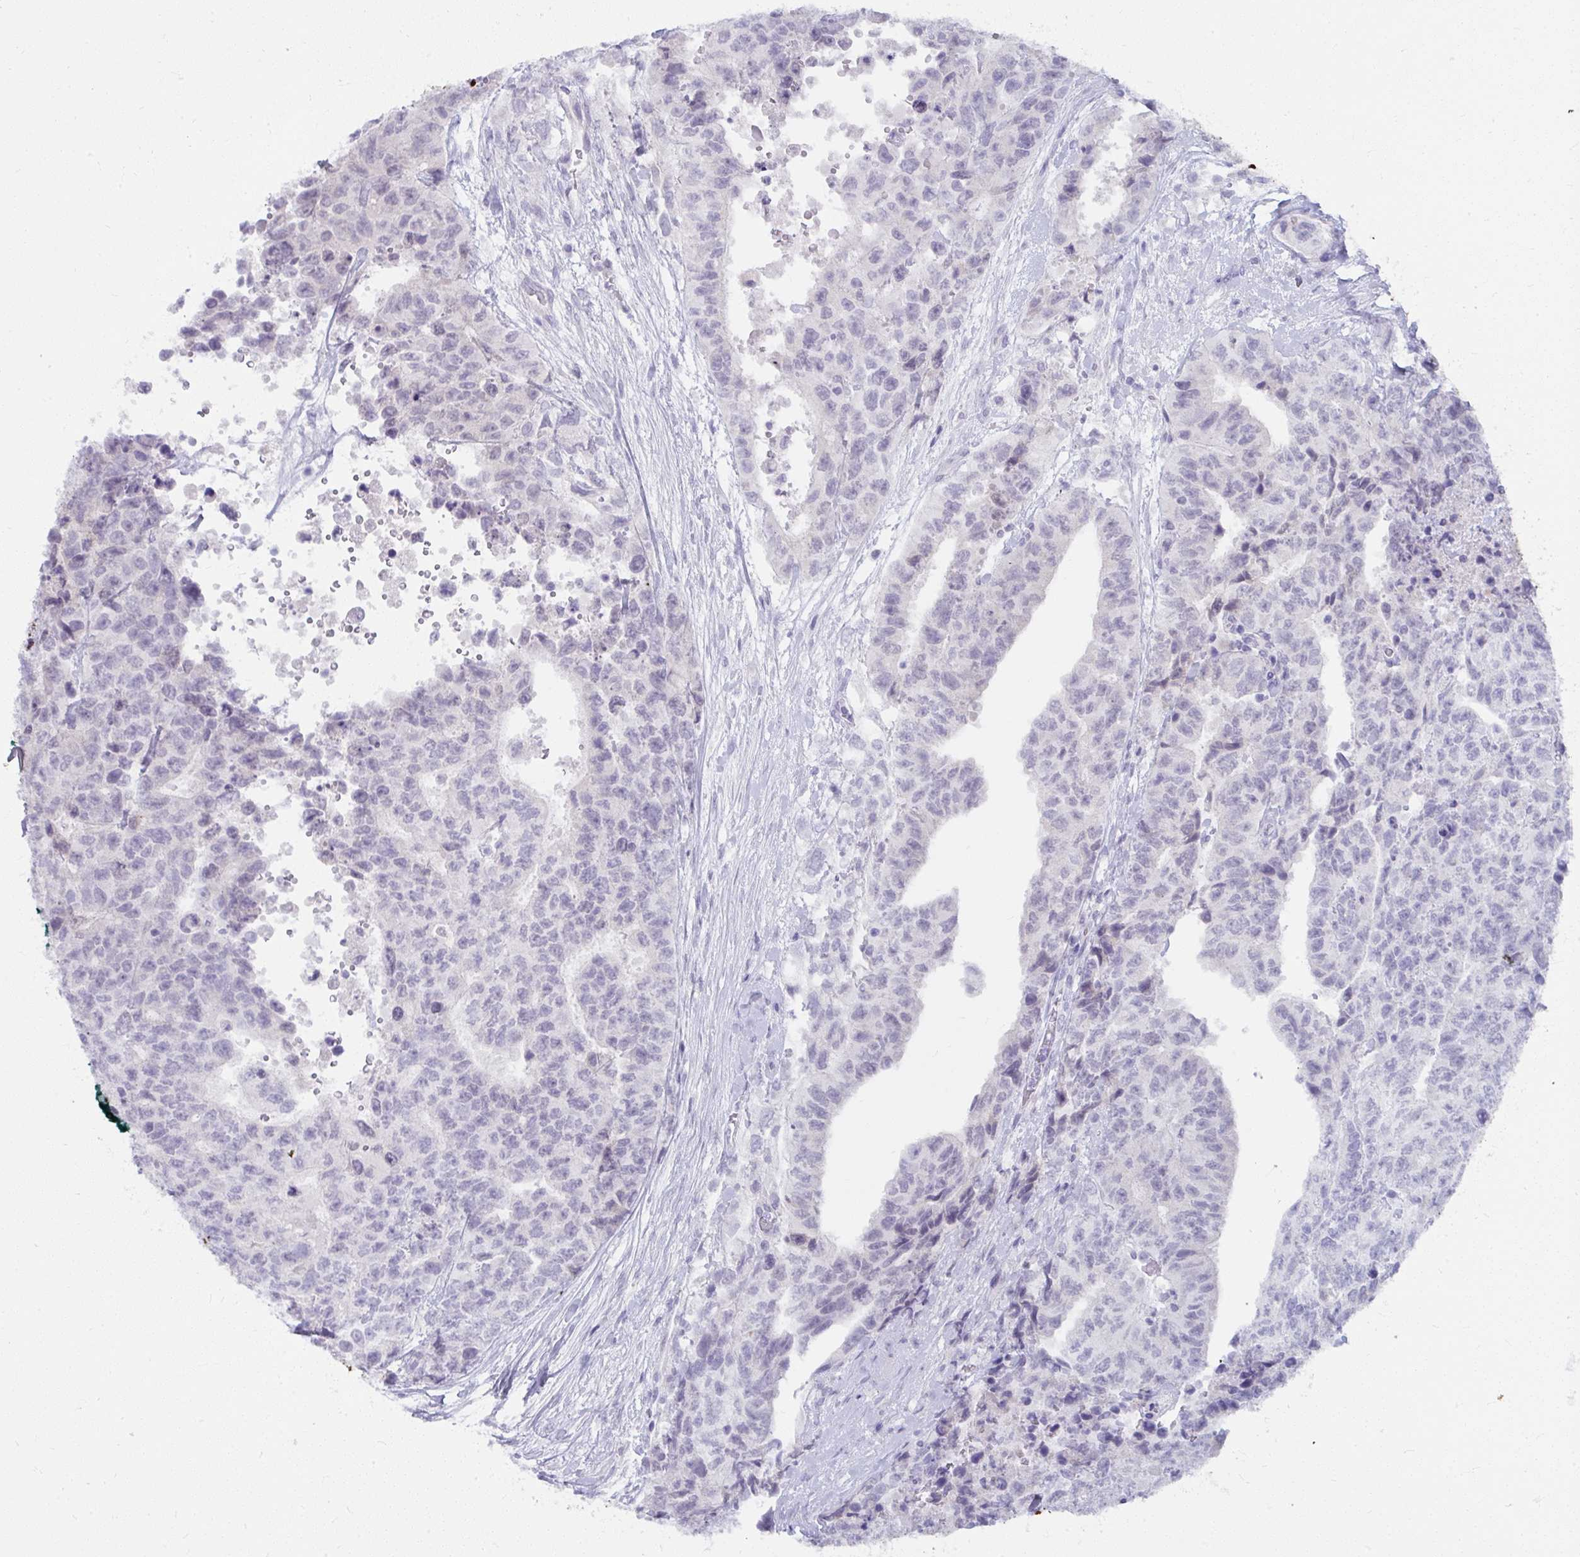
{"staining": {"intensity": "negative", "quantity": "none", "location": "none"}, "tissue": "testis cancer", "cell_type": "Tumor cells", "image_type": "cancer", "snomed": [{"axis": "morphology", "description": "Carcinoma, Embryonal, NOS"}, {"axis": "topography", "description": "Testis"}], "caption": "DAB immunohistochemical staining of testis embryonal carcinoma exhibits no significant positivity in tumor cells.", "gene": "UGT3A2", "patient": {"sex": "male", "age": 24}}